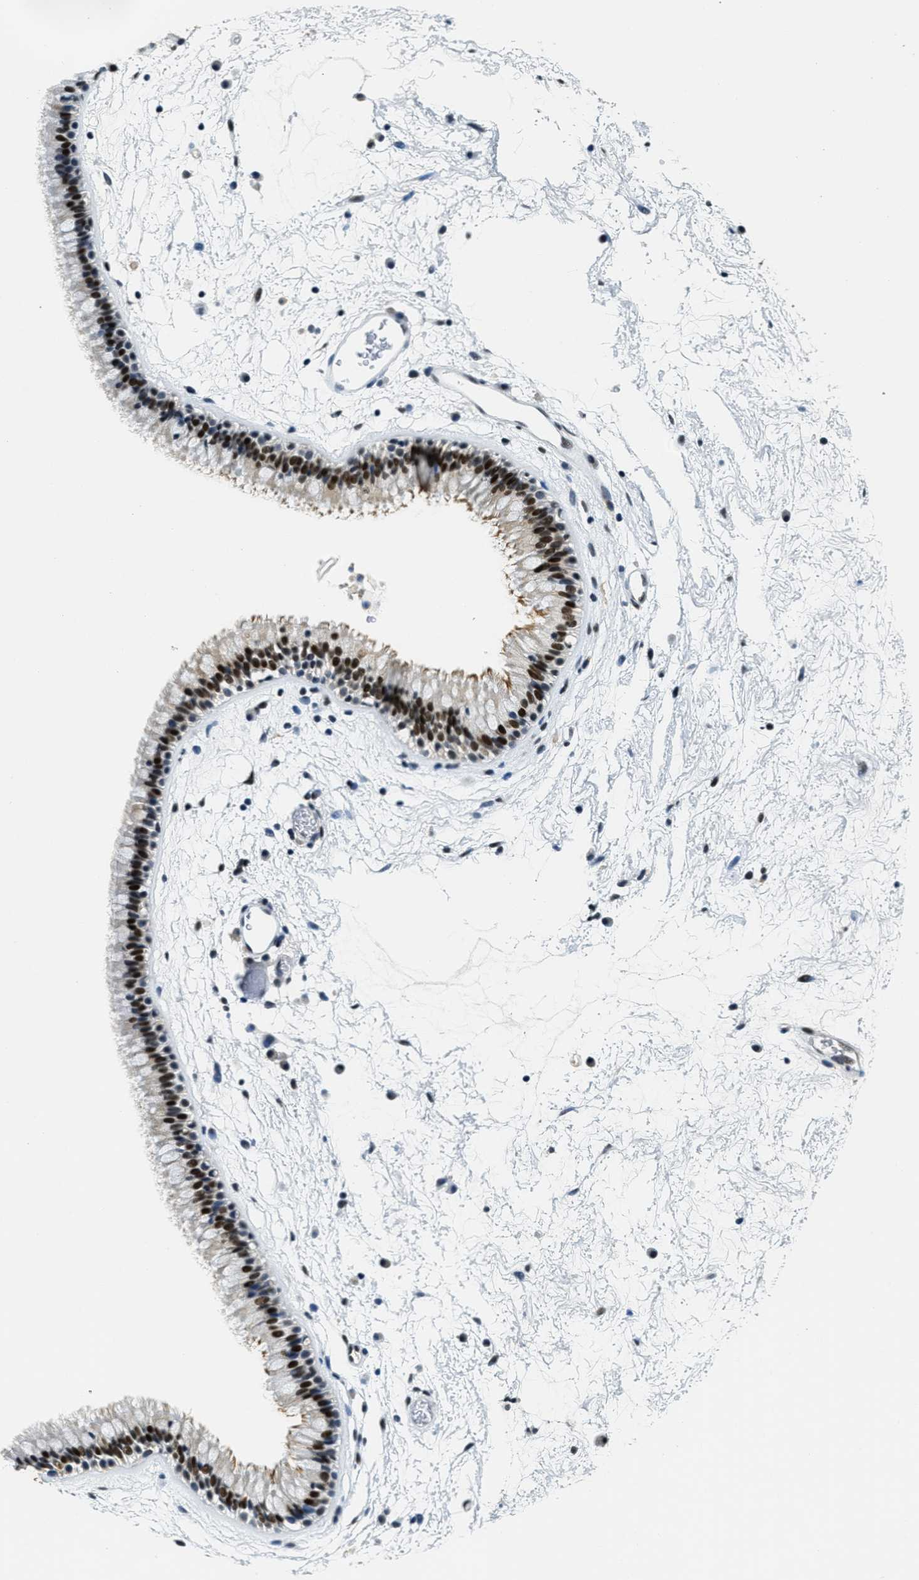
{"staining": {"intensity": "strong", "quantity": ">75%", "location": "nuclear"}, "tissue": "nasopharynx", "cell_type": "Respiratory epithelial cells", "image_type": "normal", "snomed": [{"axis": "morphology", "description": "Normal tissue, NOS"}, {"axis": "morphology", "description": "Inflammation, NOS"}, {"axis": "topography", "description": "Nasopharynx"}], "caption": "A histopathology image showing strong nuclear expression in about >75% of respiratory epithelial cells in unremarkable nasopharynx, as visualized by brown immunohistochemical staining.", "gene": "SSB", "patient": {"sex": "male", "age": 48}}